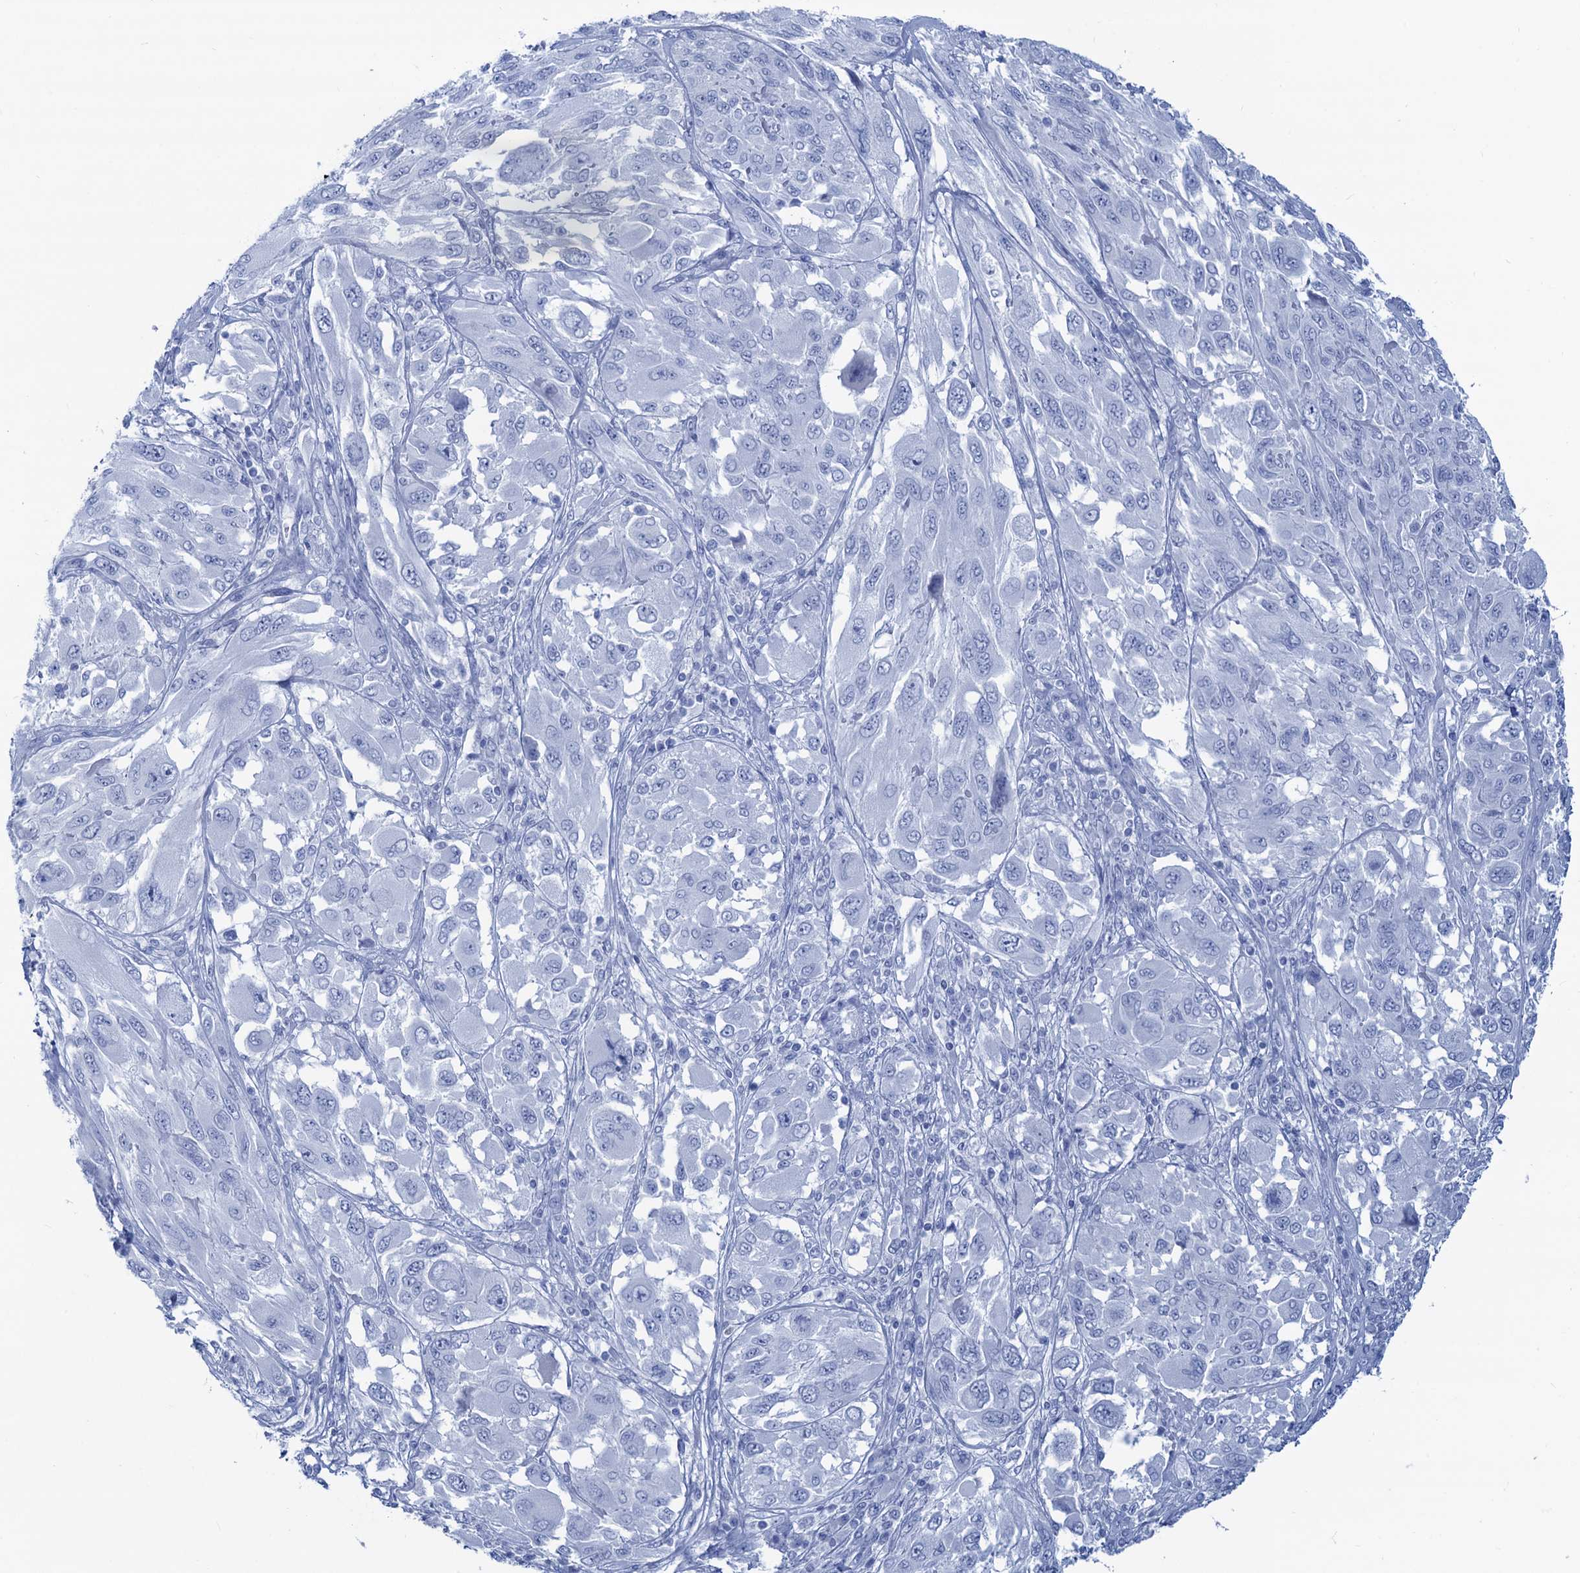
{"staining": {"intensity": "negative", "quantity": "none", "location": "none"}, "tissue": "melanoma", "cell_type": "Tumor cells", "image_type": "cancer", "snomed": [{"axis": "morphology", "description": "Malignant melanoma, NOS"}, {"axis": "topography", "description": "Skin"}], "caption": "This is a micrograph of immunohistochemistry staining of melanoma, which shows no expression in tumor cells.", "gene": "CABYR", "patient": {"sex": "female", "age": 91}}